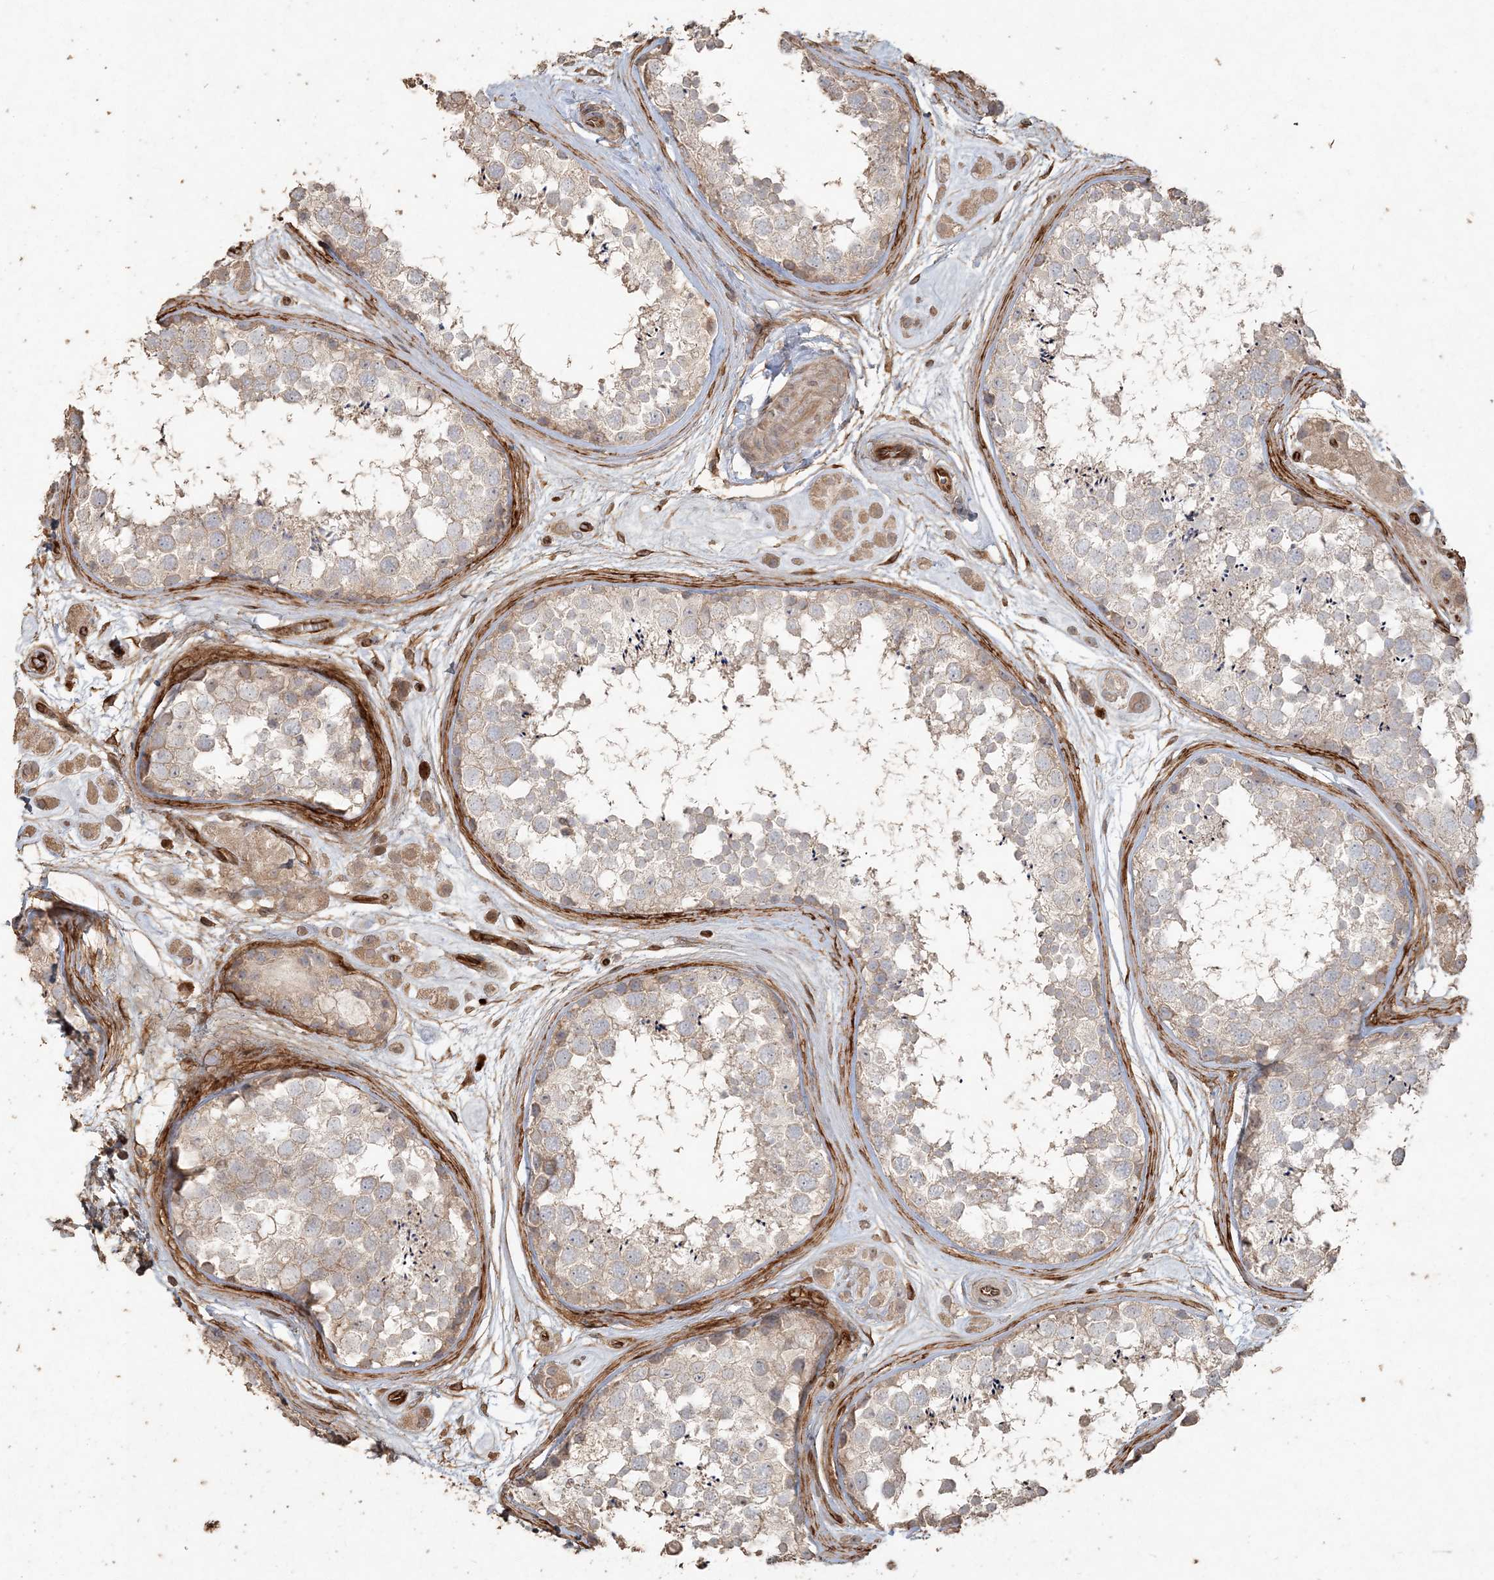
{"staining": {"intensity": "weak", "quantity": "<25%", "location": "cytoplasmic/membranous"}, "tissue": "testis", "cell_type": "Cells in seminiferous ducts", "image_type": "normal", "snomed": [{"axis": "morphology", "description": "Normal tissue, NOS"}, {"axis": "topography", "description": "Testis"}], "caption": "Immunohistochemical staining of normal testis shows no significant positivity in cells in seminiferous ducts.", "gene": "RNF145", "patient": {"sex": "male", "age": 56}}